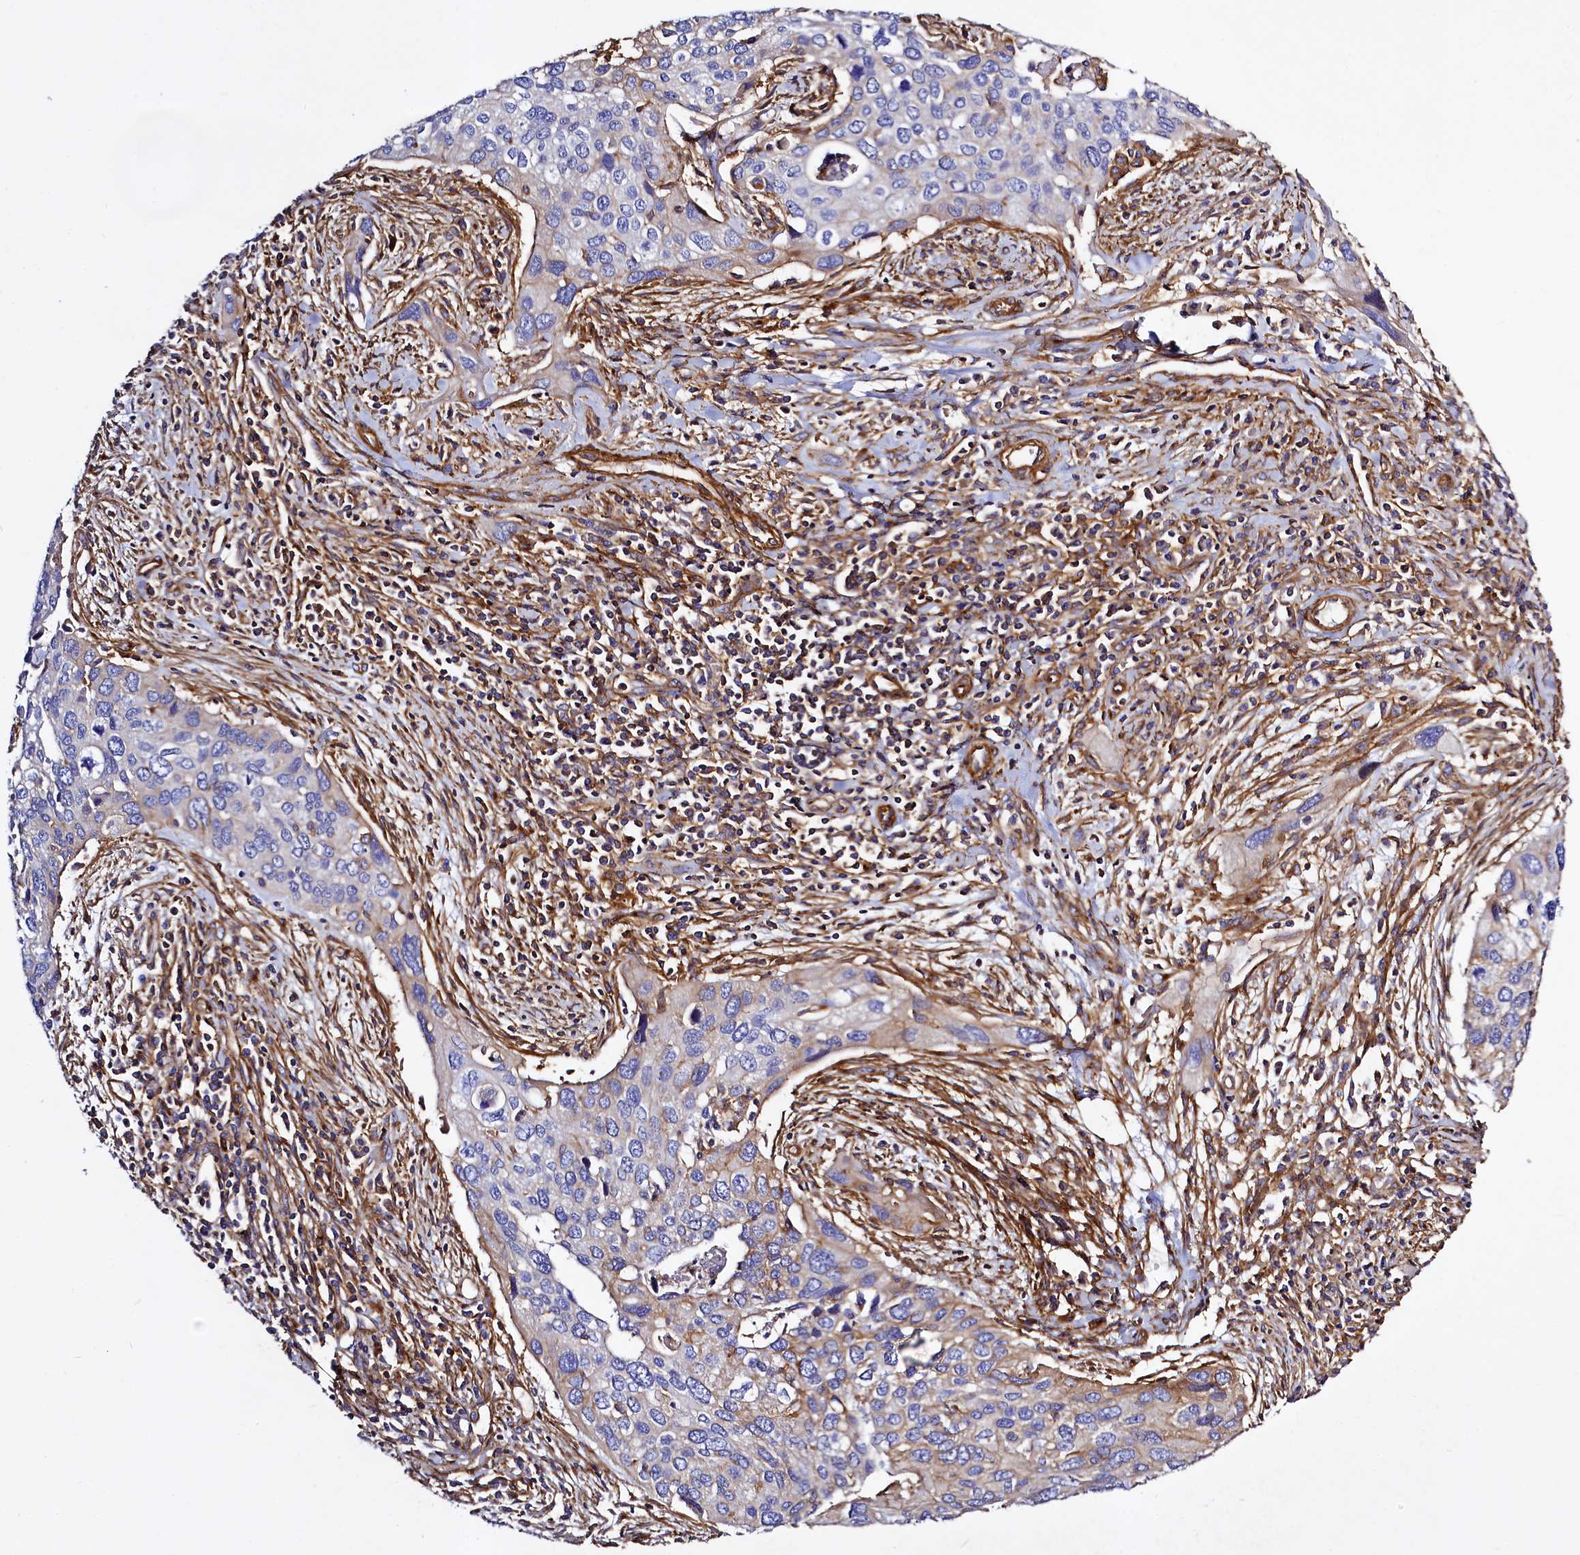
{"staining": {"intensity": "moderate", "quantity": "<25%", "location": "cytoplasmic/membranous"}, "tissue": "cervical cancer", "cell_type": "Tumor cells", "image_type": "cancer", "snomed": [{"axis": "morphology", "description": "Squamous cell carcinoma, NOS"}, {"axis": "topography", "description": "Cervix"}], "caption": "Protein staining demonstrates moderate cytoplasmic/membranous positivity in about <25% of tumor cells in cervical cancer (squamous cell carcinoma). Using DAB (brown) and hematoxylin (blue) stains, captured at high magnification using brightfield microscopy.", "gene": "ANO6", "patient": {"sex": "female", "age": 55}}